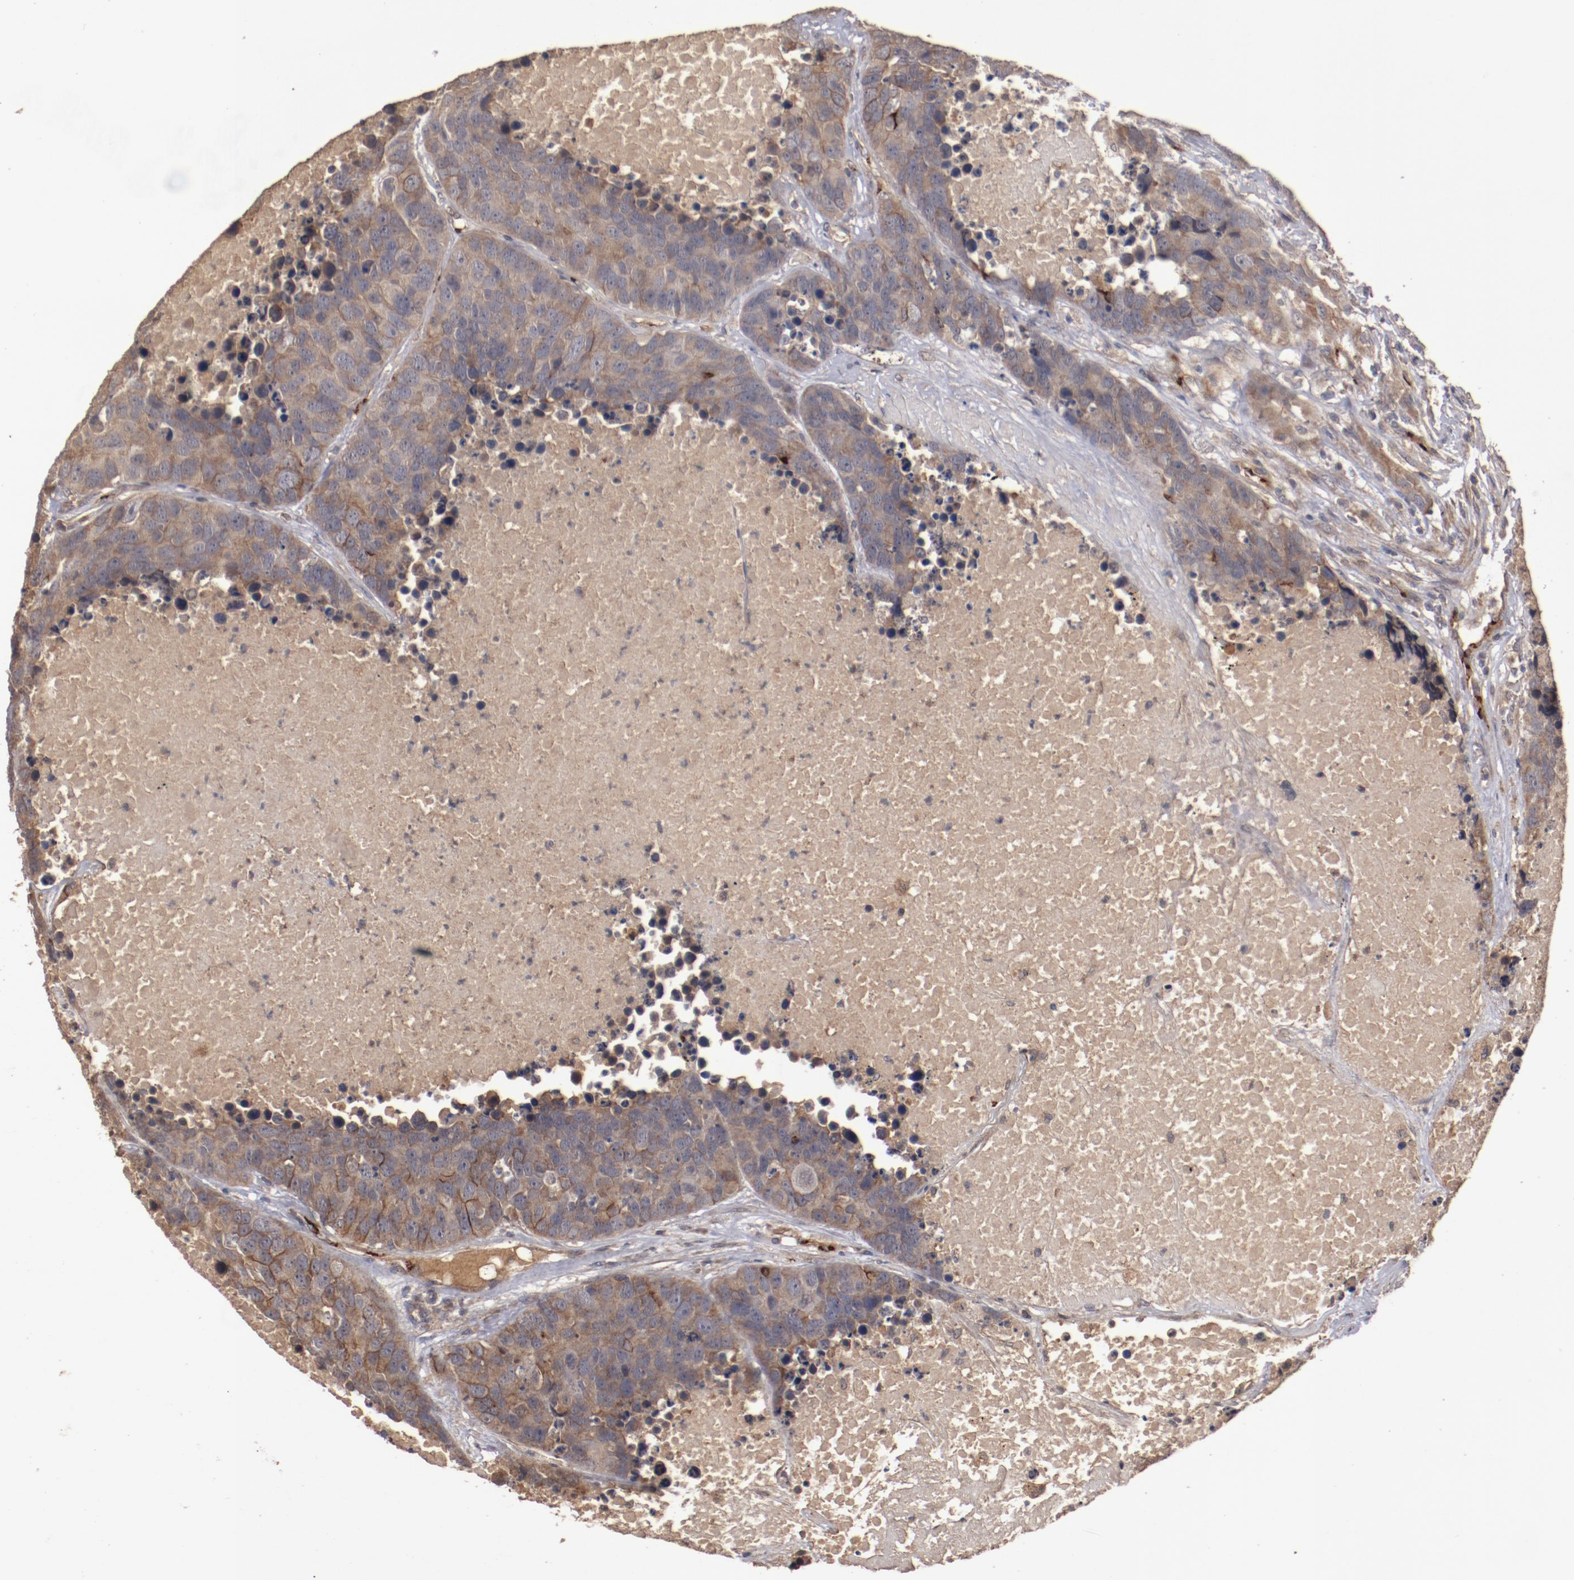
{"staining": {"intensity": "moderate", "quantity": ">75%", "location": "cytoplasmic/membranous"}, "tissue": "carcinoid", "cell_type": "Tumor cells", "image_type": "cancer", "snomed": [{"axis": "morphology", "description": "Carcinoid, malignant, NOS"}, {"axis": "topography", "description": "Lung"}], "caption": "Tumor cells demonstrate moderate cytoplasmic/membranous positivity in approximately >75% of cells in carcinoid.", "gene": "DIPK2B", "patient": {"sex": "male", "age": 60}}